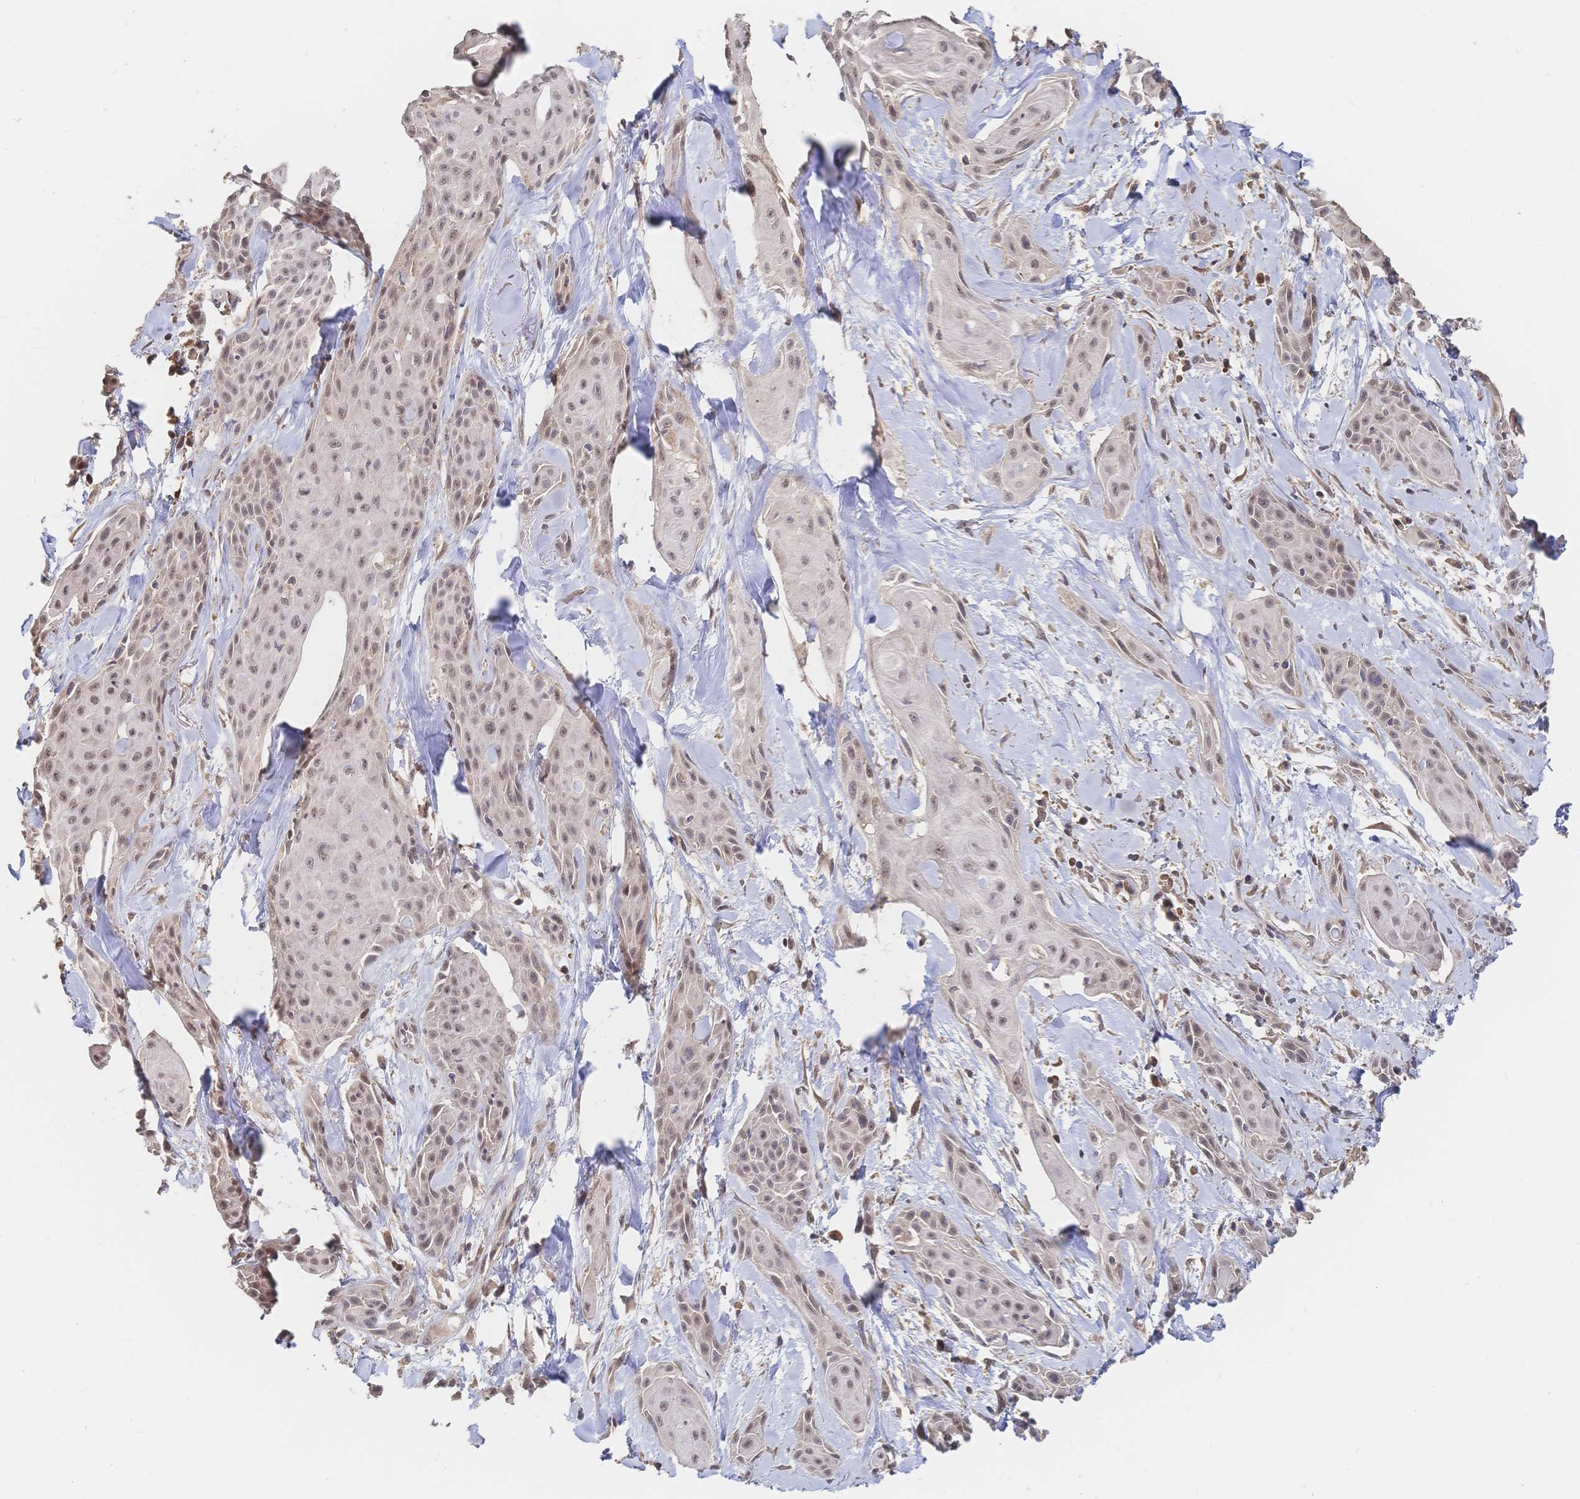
{"staining": {"intensity": "weak", "quantity": ">75%", "location": "nuclear"}, "tissue": "skin cancer", "cell_type": "Tumor cells", "image_type": "cancer", "snomed": [{"axis": "morphology", "description": "Squamous cell carcinoma, NOS"}, {"axis": "topography", "description": "Skin"}, {"axis": "topography", "description": "Anal"}], "caption": "The image displays immunohistochemical staining of squamous cell carcinoma (skin). There is weak nuclear staining is appreciated in about >75% of tumor cells. Ihc stains the protein in brown and the nuclei are stained blue.", "gene": "LRP5", "patient": {"sex": "male", "age": 64}}